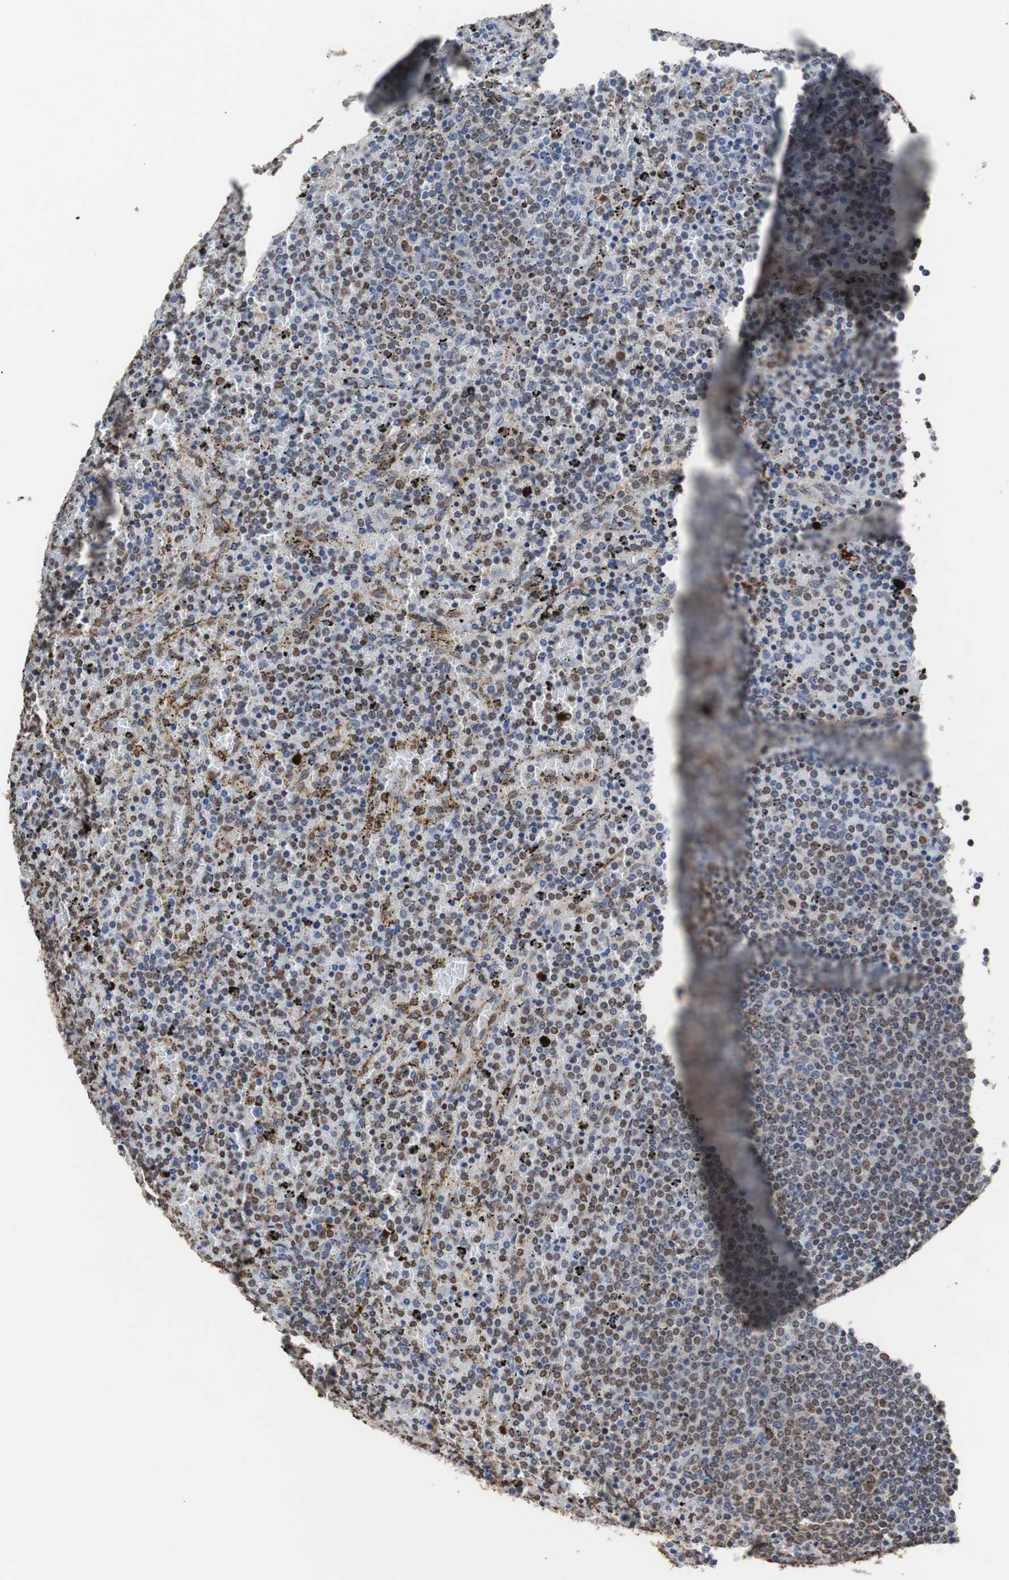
{"staining": {"intensity": "moderate", "quantity": "25%-75%", "location": "nuclear"}, "tissue": "lymphoma", "cell_type": "Tumor cells", "image_type": "cancer", "snomed": [{"axis": "morphology", "description": "Malignant lymphoma, non-Hodgkin's type, Low grade"}, {"axis": "topography", "description": "Spleen"}], "caption": "An image of low-grade malignant lymphoma, non-Hodgkin's type stained for a protein shows moderate nuclear brown staining in tumor cells. (IHC, brightfield microscopy, high magnification).", "gene": "MED27", "patient": {"sex": "female", "age": 77}}